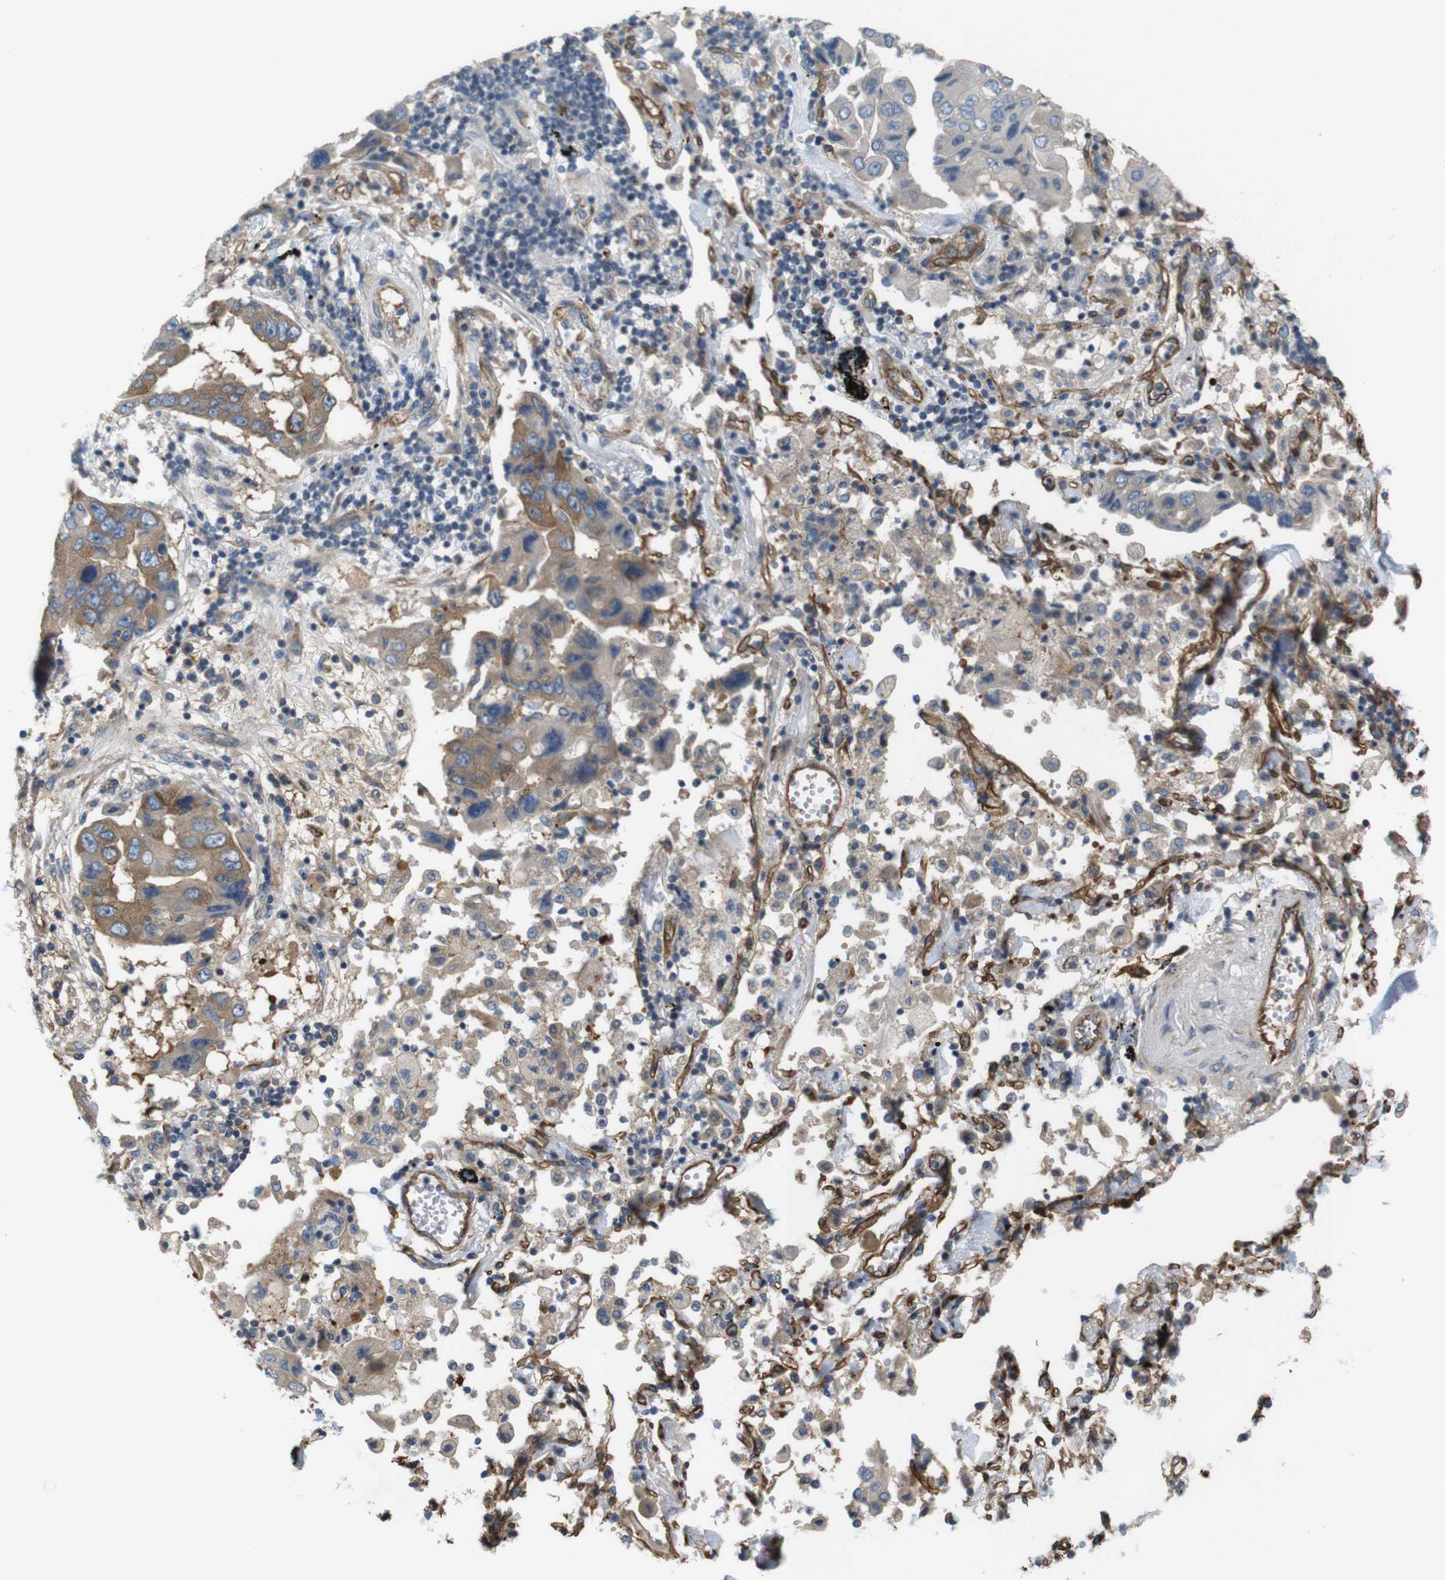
{"staining": {"intensity": "moderate", "quantity": "25%-75%", "location": "cytoplasmic/membranous"}, "tissue": "lung cancer", "cell_type": "Tumor cells", "image_type": "cancer", "snomed": [{"axis": "morphology", "description": "Adenocarcinoma, NOS"}, {"axis": "topography", "description": "Lung"}], "caption": "Immunohistochemistry of human adenocarcinoma (lung) shows medium levels of moderate cytoplasmic/membranous staining in approximately 25%-75% of tumor cells. (DAB (3,3'-diaminobenzidine) IHC, brown staining for protein, blue staining for nuclei).", "gene": "BVES", "patient": {"sex": "female", "age": 65}}